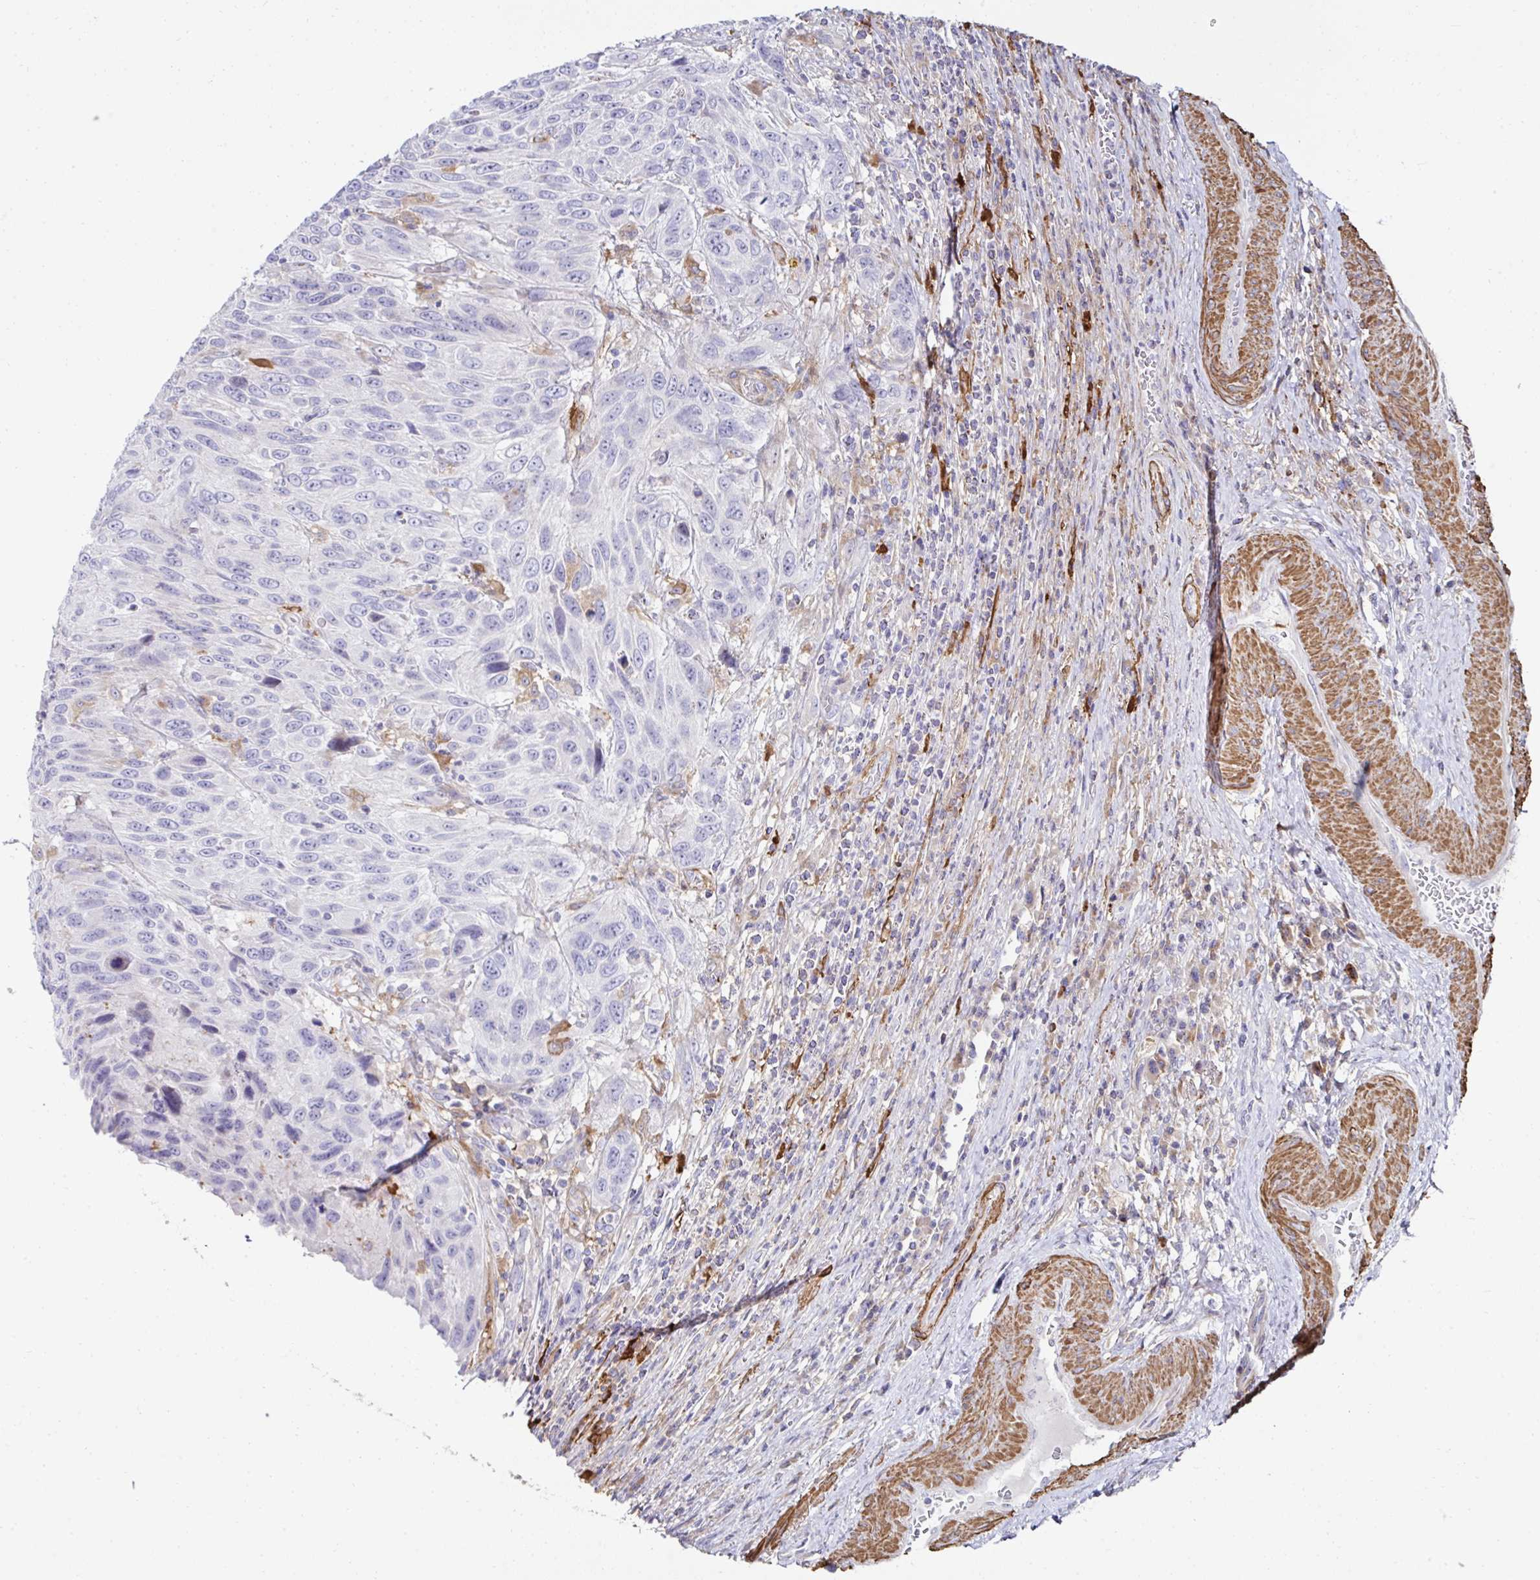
{"staining": {"intensity": "negative", "quantity": "none", "location": "none"}, "tissue": "urothelial cancer", "cell_type": "Tumor cells", "image_type": "cancer", "snomed": [{"axis": "morphology", "description": "Urothelial carcinoma, High grade"}, {"axis": "topography", "description": "Urinary bladder"}], "caption": "High power microscopy micrograph of an immunohistochemistry (IHC) photomicrograph of high-grade urothelial carcinoma, revealing no significant expression in tumor cells.", "gene": "FBXL13", "patient": {"sex": "female", "age": 70}}